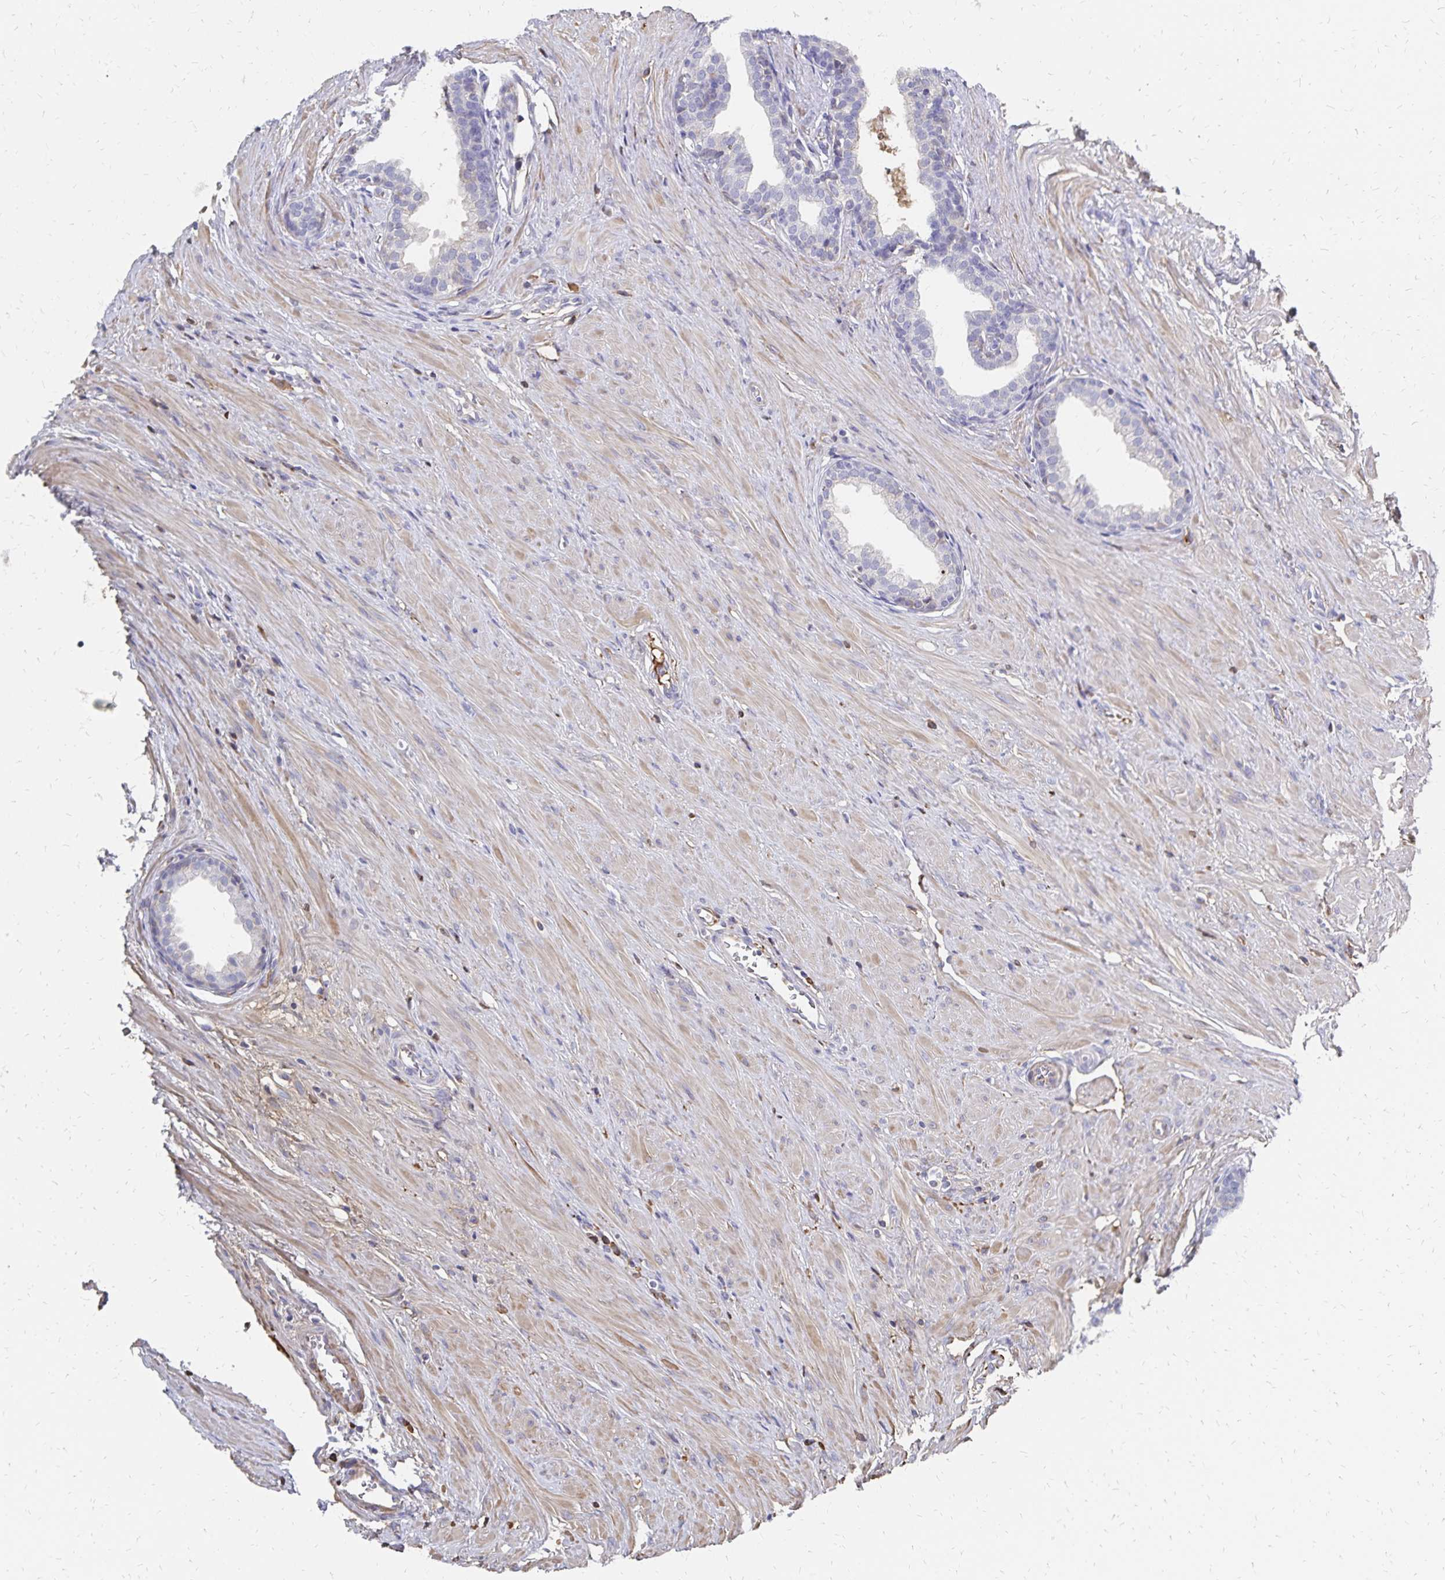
{"staining": {"intensity": "weak", "quantity": "<25%", "location": "cytoplasmic/membranous"}, "tissue": "prostate", "cell_type": "Glandular cells", "image_type": "normal", "snomed": [{"axis": "morphology", "description": "Normal tissue, NOS"}, {"axis": "topography", "description": "Prostate"}, {"axis": "topography", "description": "Peripheral nerve tissue"}], "caption": "Glandular cells show no significant positivity in unremarkable prostate.", "gene": "KISS1", "patient": {"sex": "male", "age": 55}}